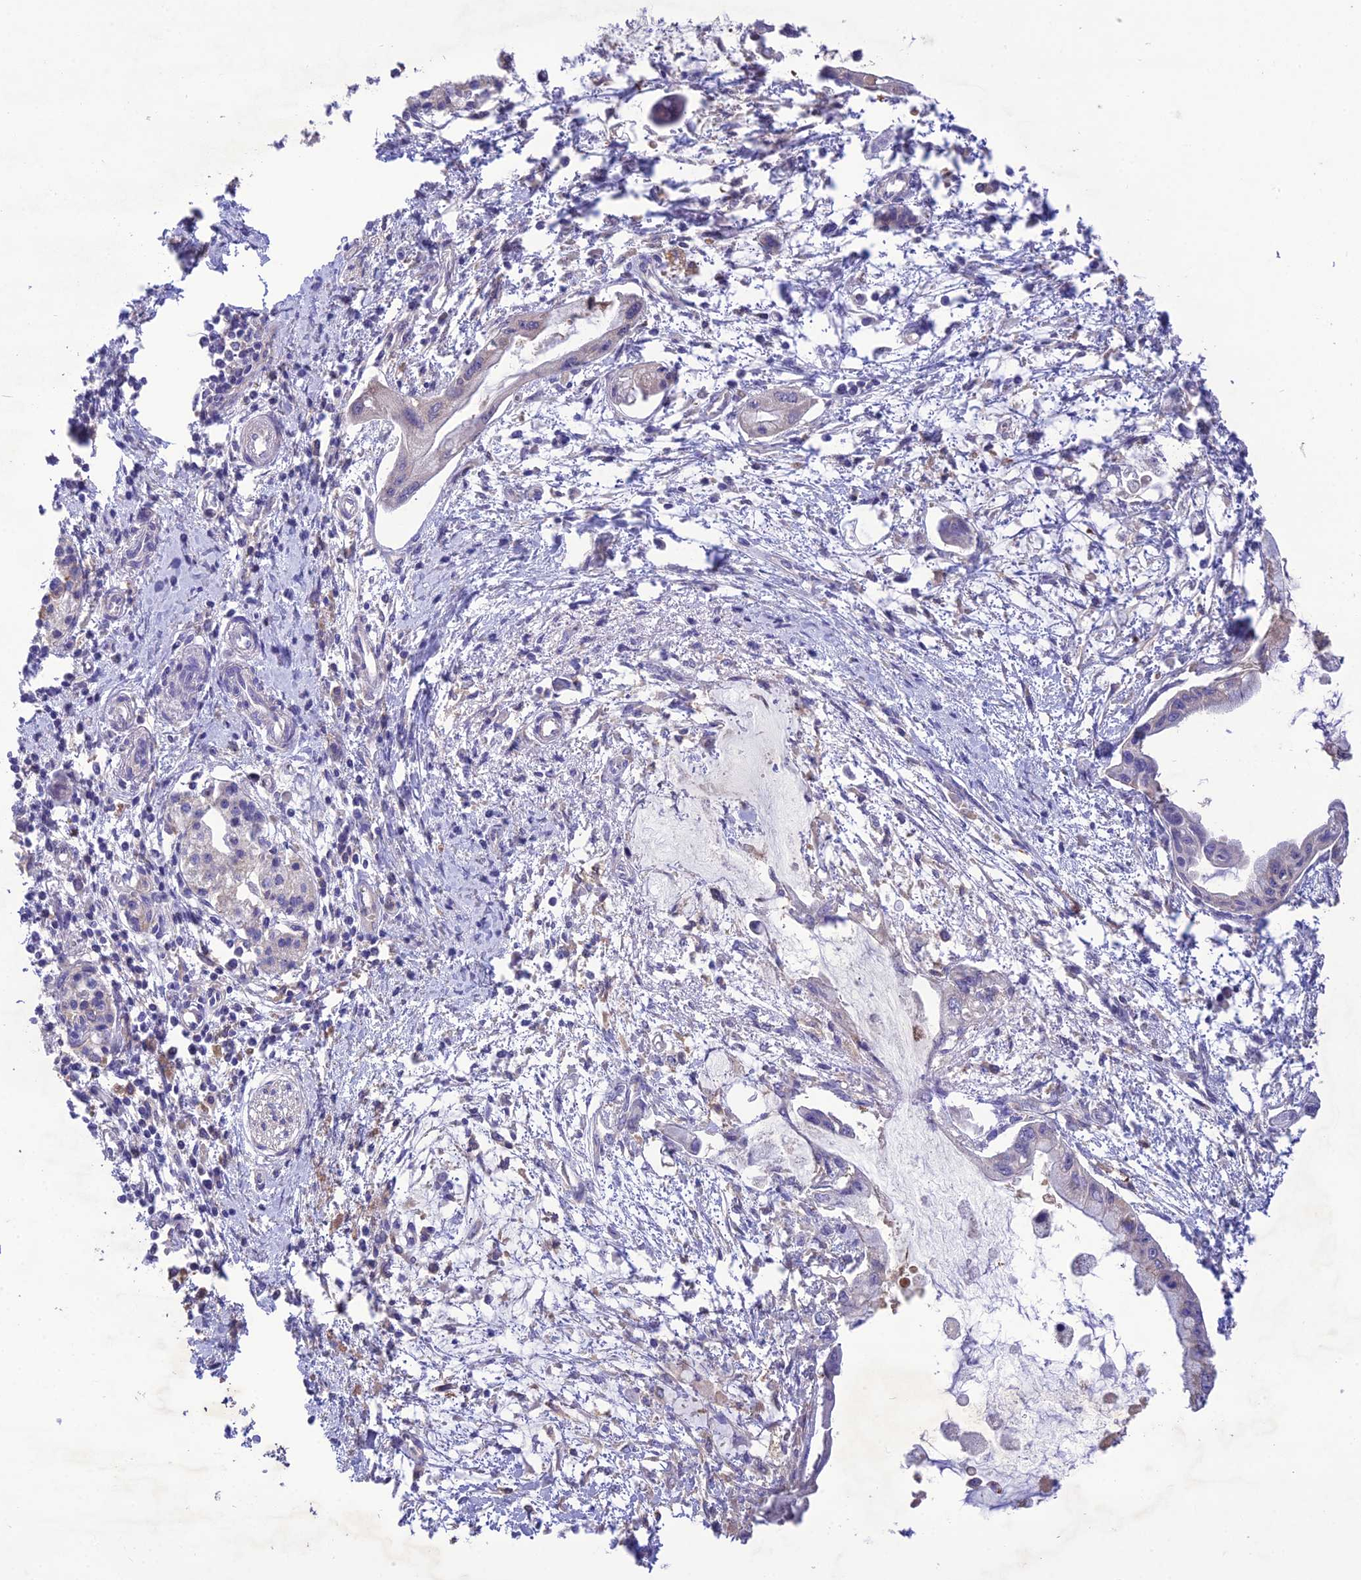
{"staining": {"intensity": "negative", "quantity": "none", "location": "none"}, "tissue": "pancreatic cancer", "cell_type": "Tumor cells", "image_type": "cancer", "snomed": [{"axis": "morphology", "description": "Adenocarcinoma, NOS"}, {"axis": "topography", "description": "Pancreas"}], "caption": "Human pancreatic cancer stained for a protein using IHC demonstrates no expression in tumor cells.", "gene": "SNX24", "patient": {"sex": "male", "age": 48}}